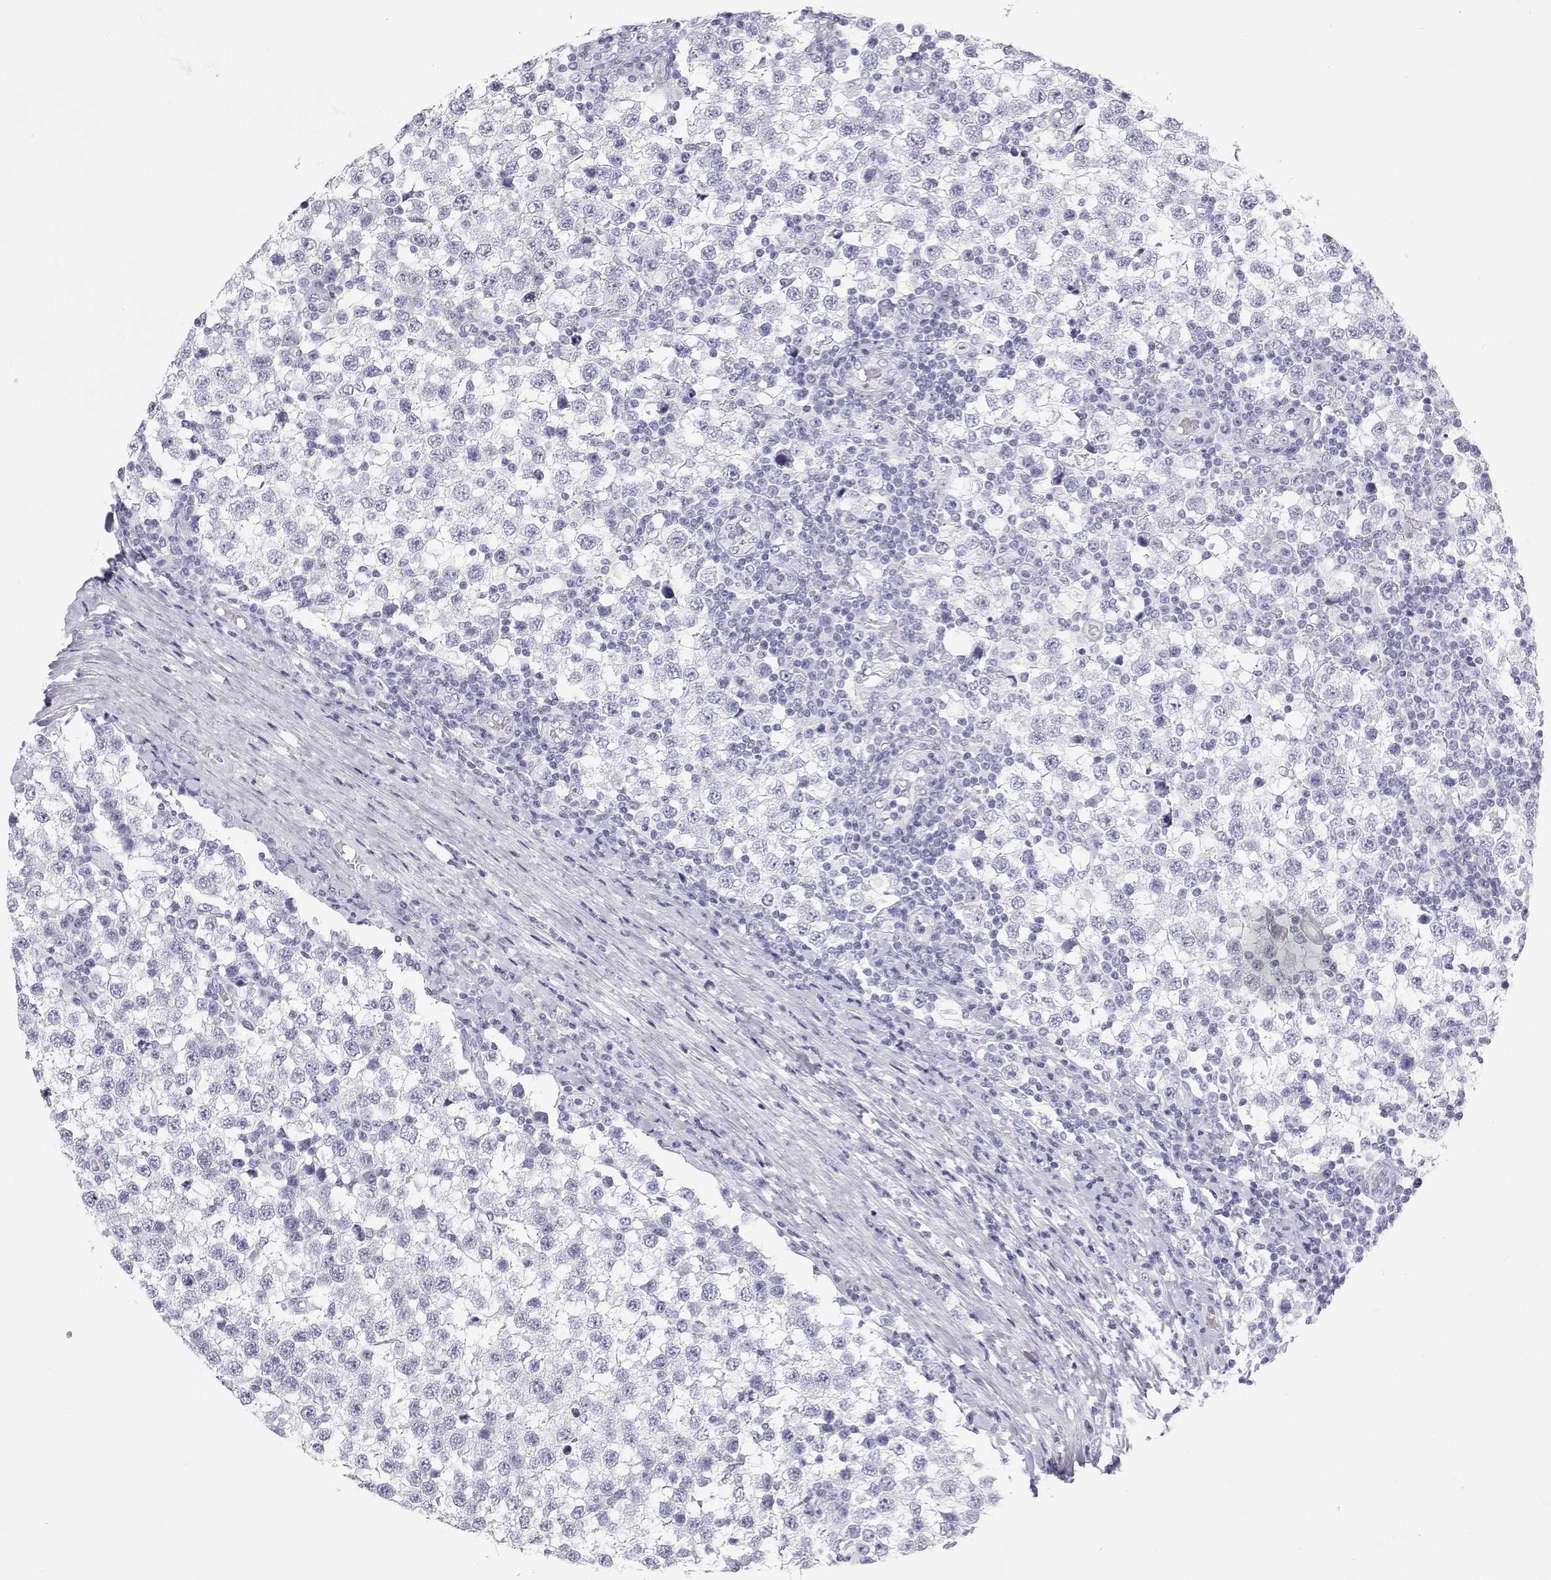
{"staining": {"intensity": "negative", "quantity": "none", "location": "none"}, "tissue": "testis cancer", "cell_type": "Tumor cells", "image_type": "cancer", "snomed": [{"axis": "morphology", "description": "Seminoma, NOS"}, {"axis": "topography", "description": "Testis"}], "caption": "IHC micrograph of human testis cancer (seminoma) stained for a protein (brown), which reveals no positivity in tumor cells.", "gene": "SFTPB", "patient": {"sex": "male", "age": 34}}